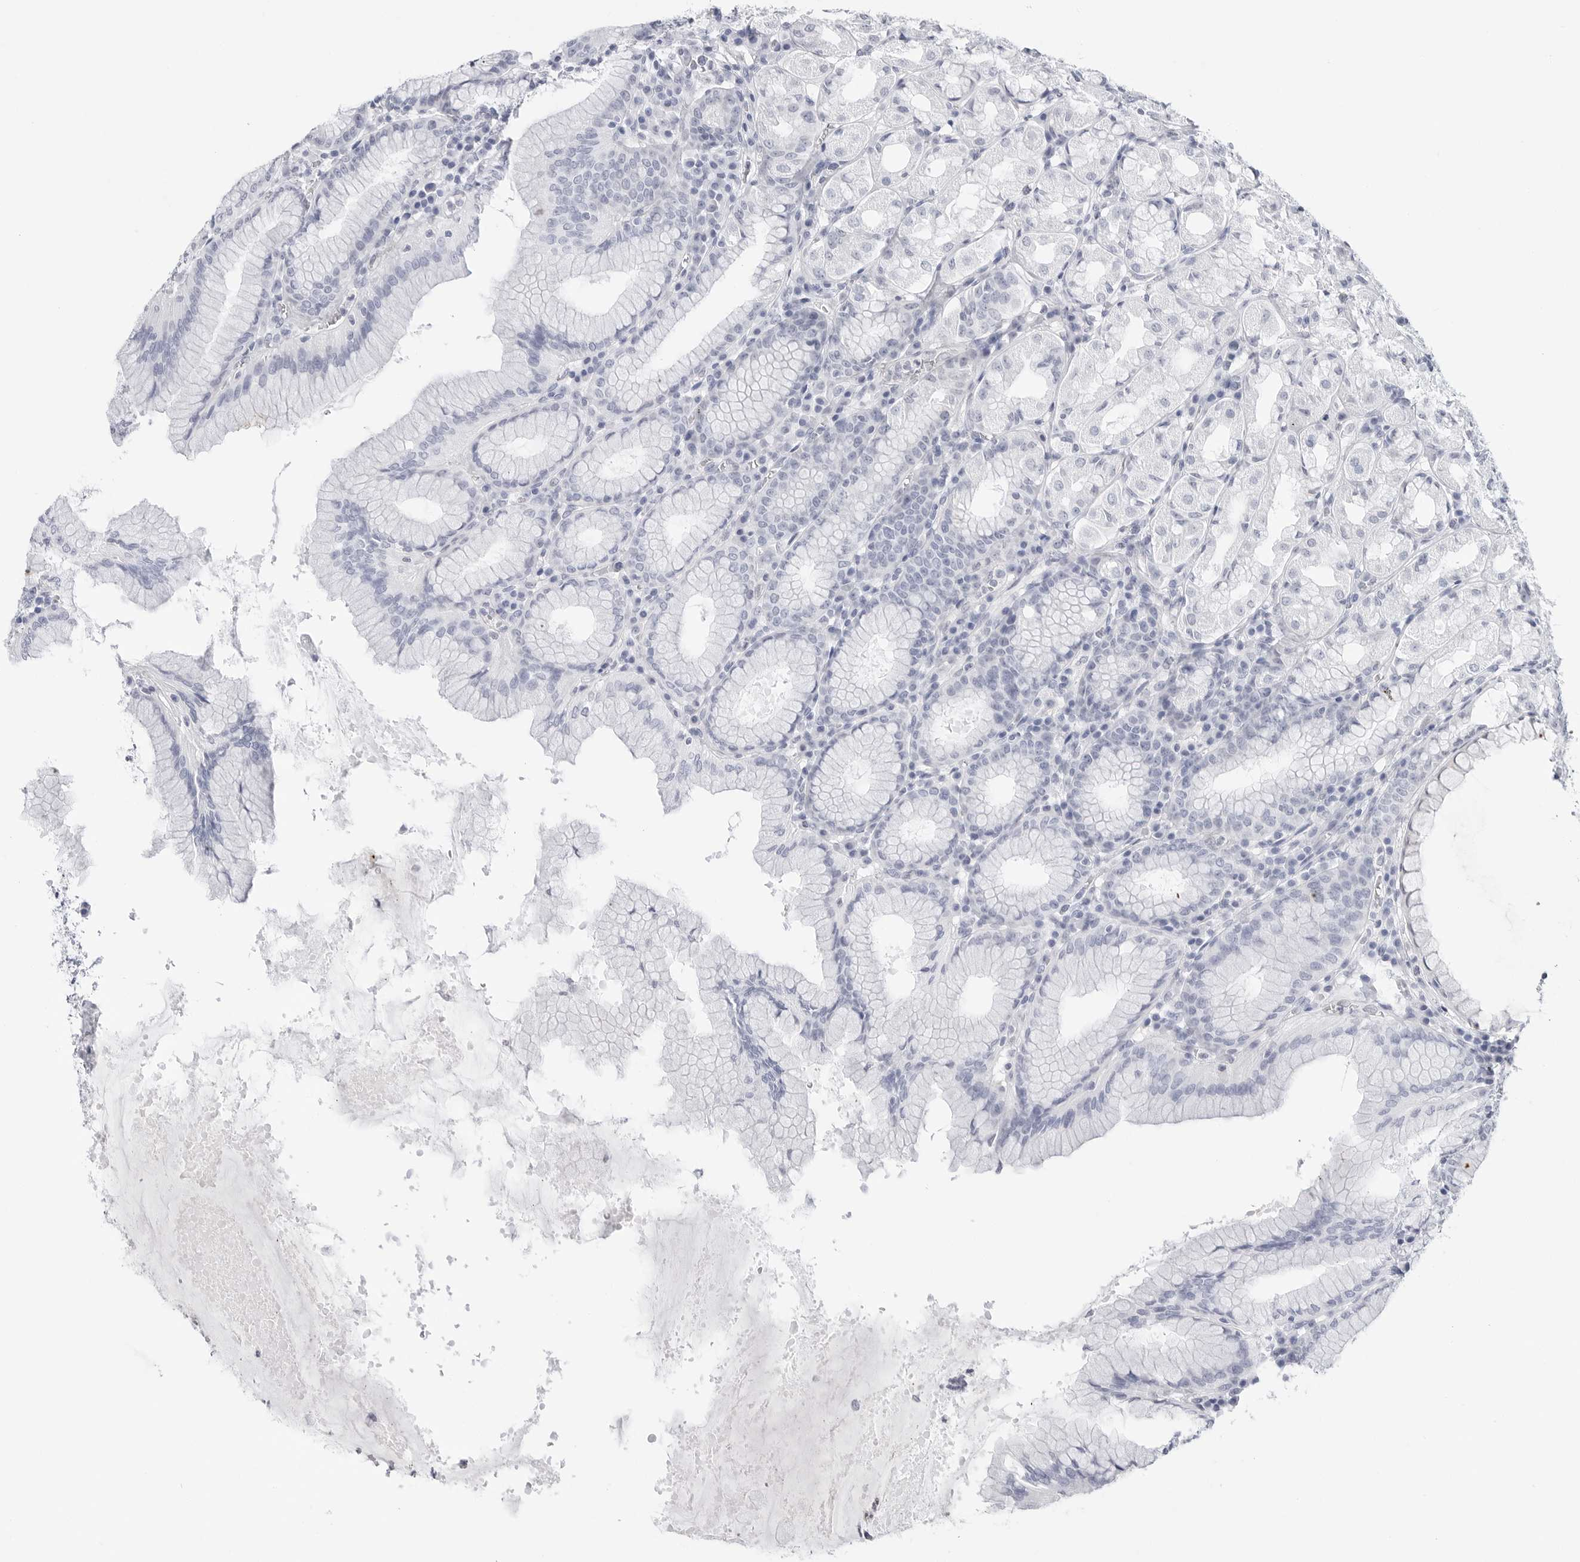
{"staining": {"intensity": "negative", "quantity": "none", "location": "none"}, "tissue": "stomach", "cell_type": "Glandular cells", "image_type": "normal", "snomed": [{"axis": "morphology", "description": "Normal tissue, NOS"}, {"axis": "topography", "description": "Stomach"}, {"axis": "topography", "description": "Stomach, lower"}], "caption": "Immunohistochemical staining of unremarkable human stomach shows no significant positivity in glandular cells.", "gene": "SLC19A1", "patient": {"sex": "female", "age": 56}}